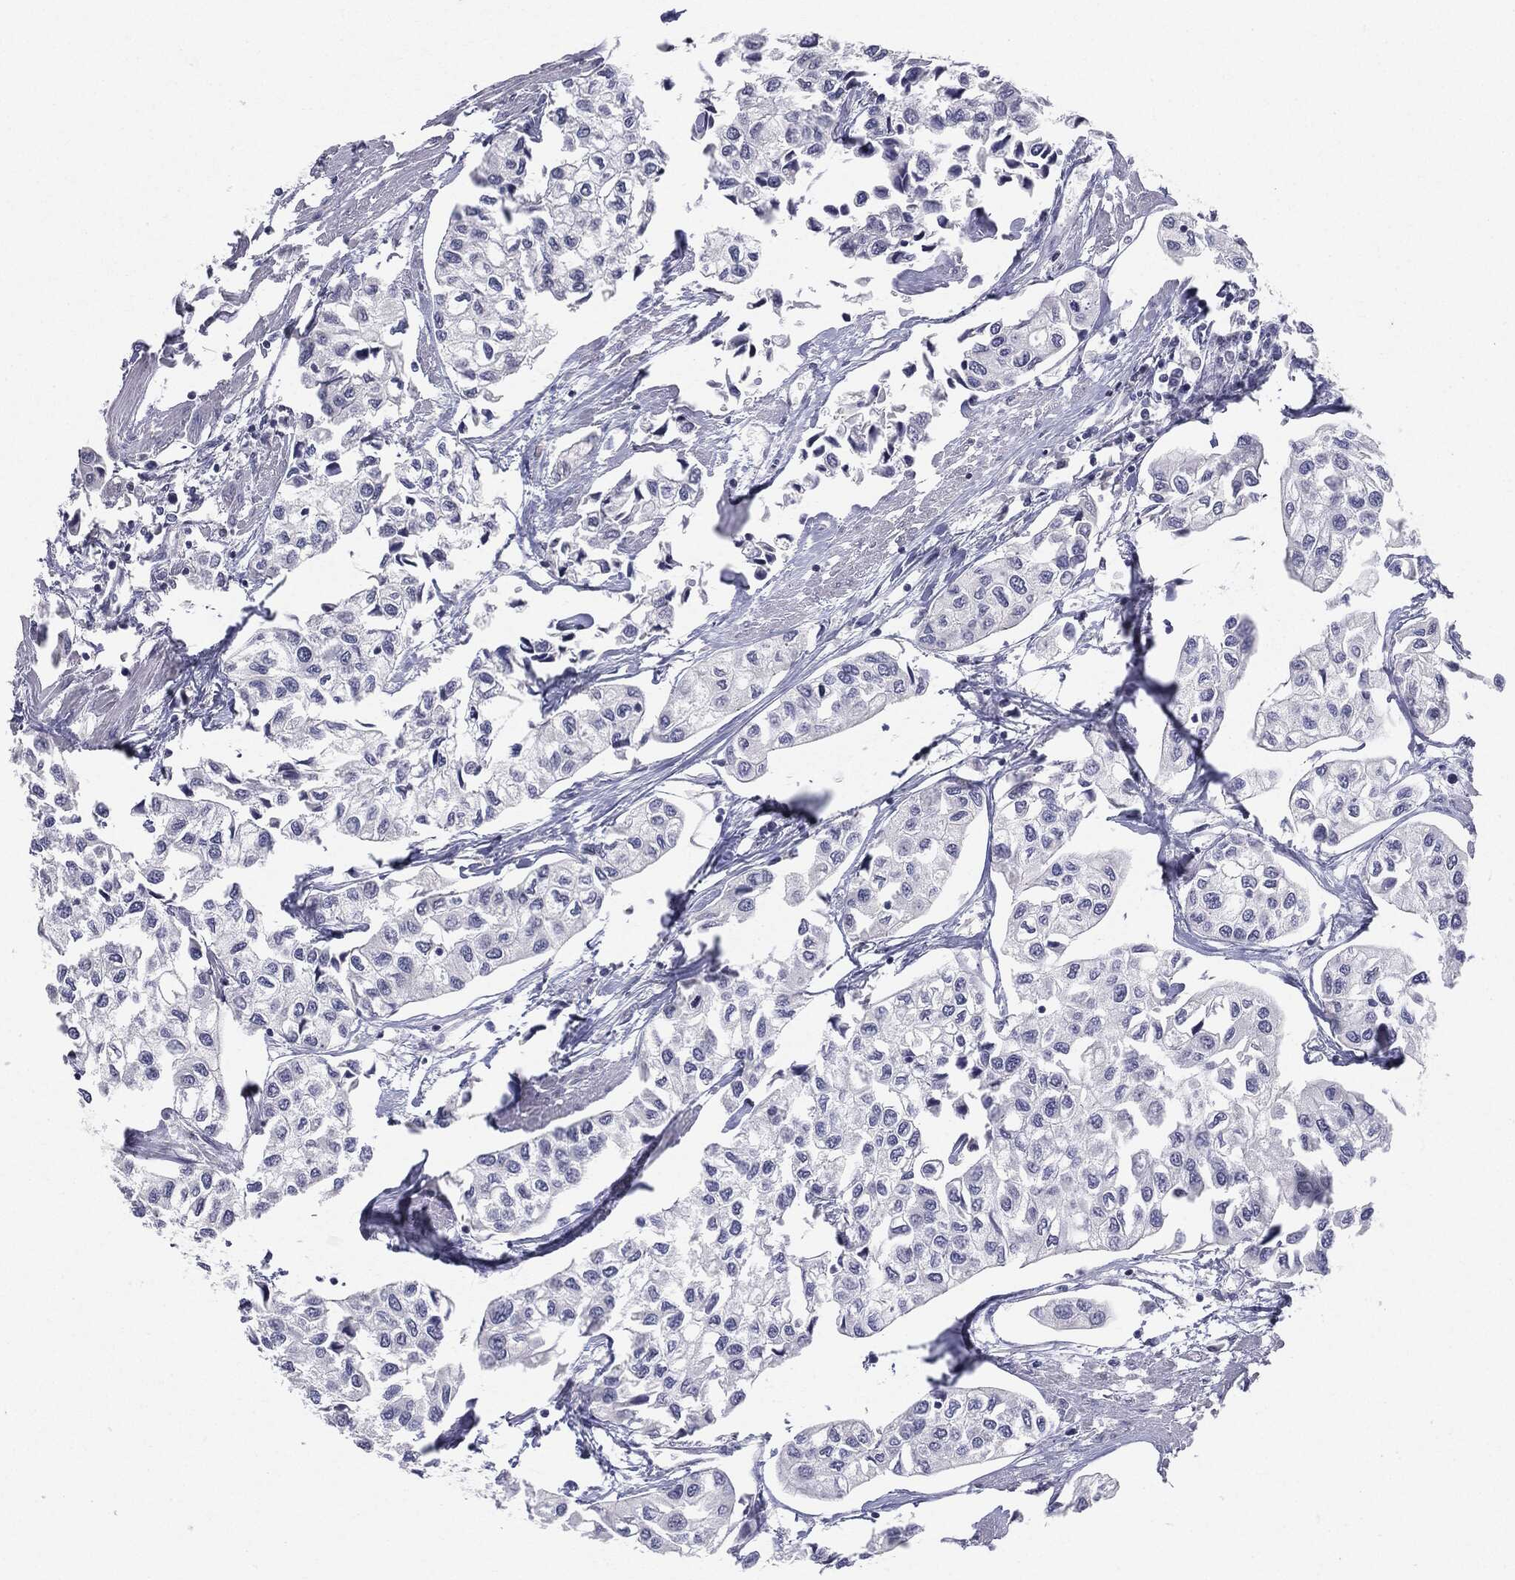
{"staining": {"intensity": "negative", "quantity": "none", "location": "none"}, "tissue": "urothelial cancer", "cell_type": "Tumor cells", "image_type": "cancer", "snomed": [{"axis": "morphology", "description": "Urothelial carcinoma, High grade"}, {"axis": "topography", "description": "Urinary bladder"}], "caption": "An immunohistochemistry (IHC) image of urothelial carcinoma (high-grade) is shown. There is no staining in tumor cells of urothelial carcinoma (high-grade).", "gene": "SERPINB4", "patient": {"sex": "male", "age": 73}}